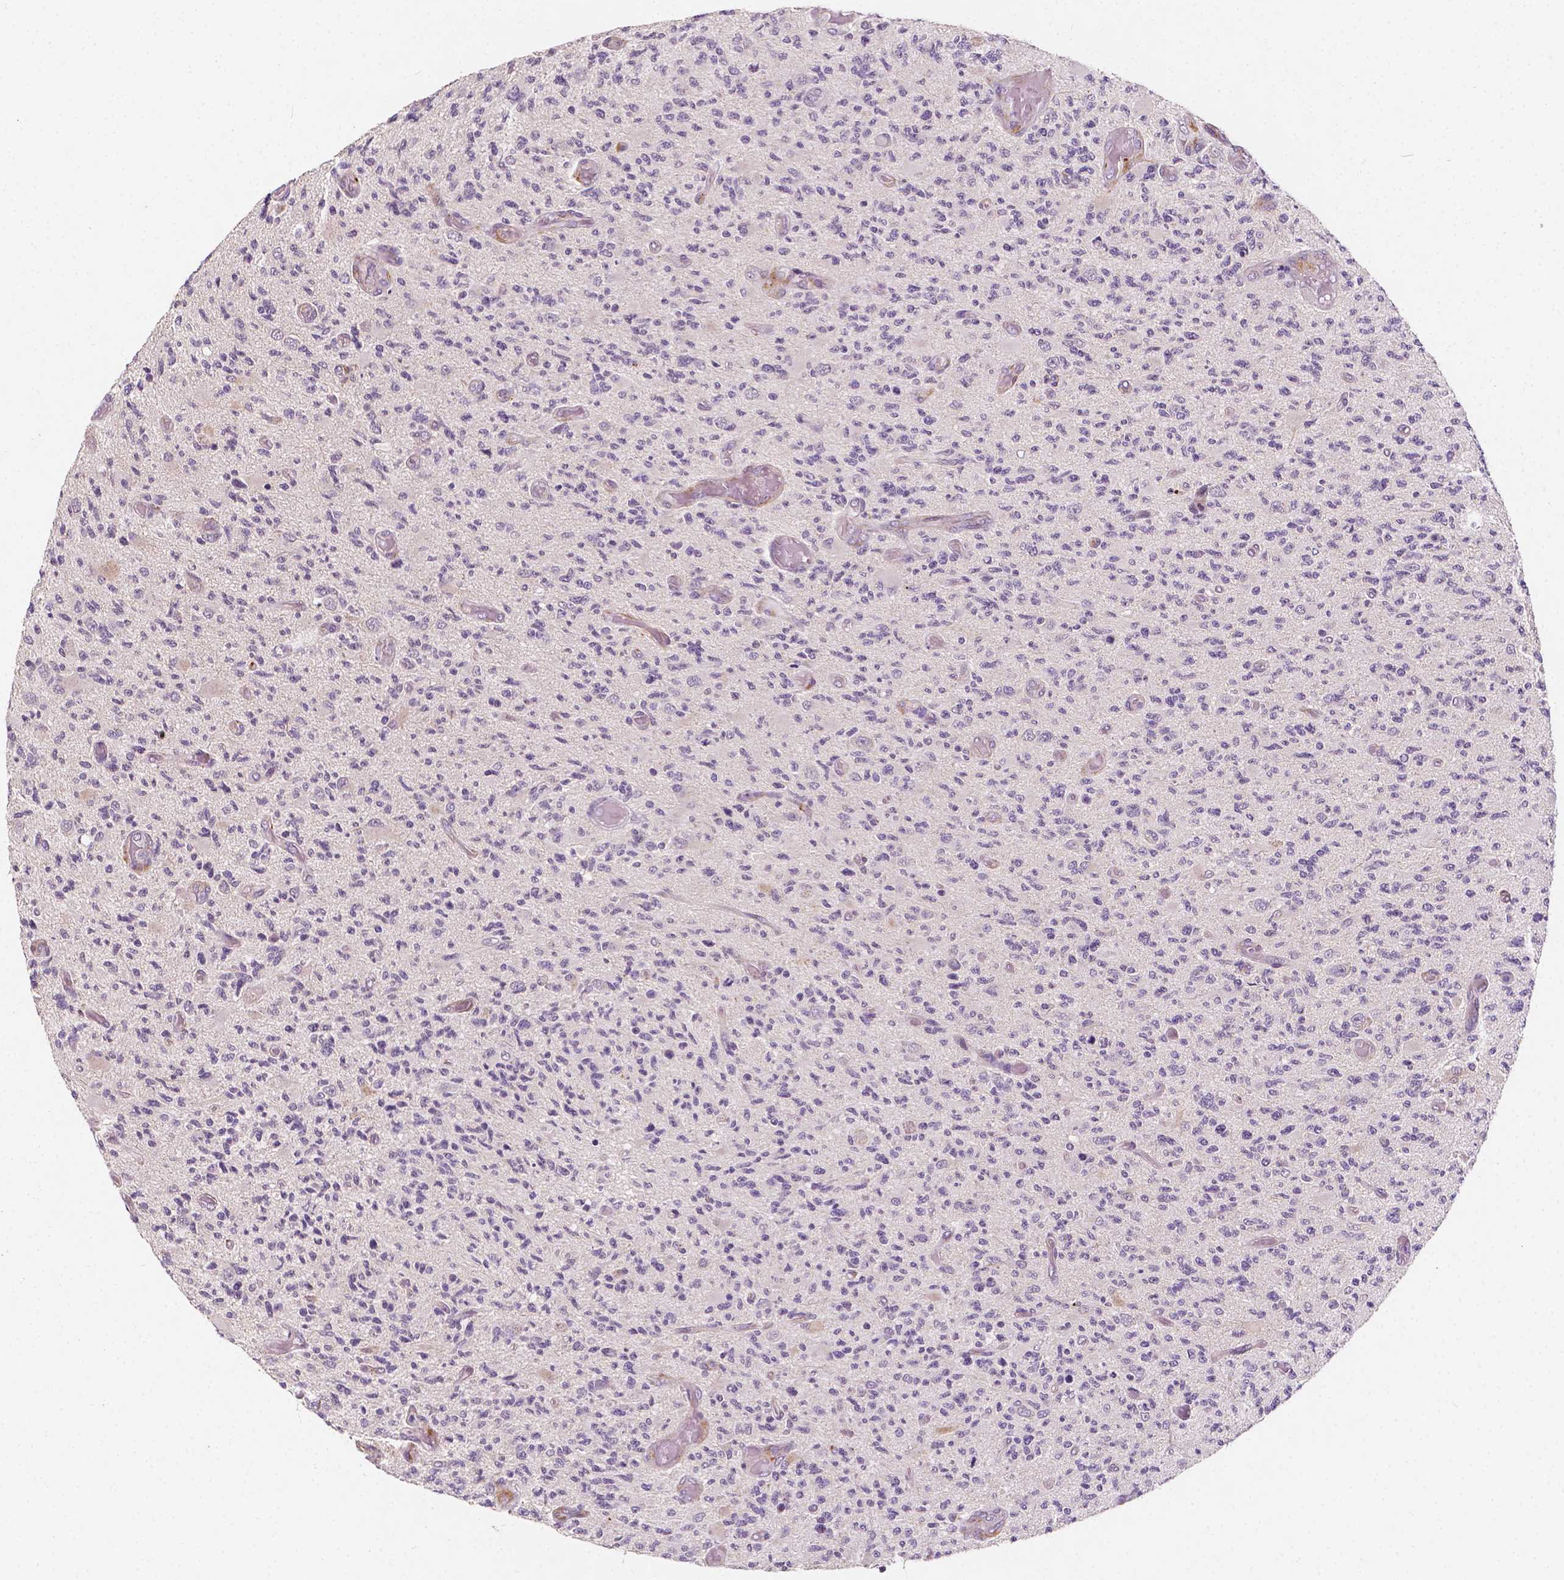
{"staining": {"intensity": "negative", "quantity": "none", "location": "none"}, "tissue": "glioma", "cell_type": "Tumor cells", "image_type": "cancer", "snomed": [{"axis": "morphology", "description": "Glioma, malignant, High grade"}, {"axis": "topography", "description": "Brain"}], "caption": "The histopathology image demonstrates no staining of tumor cells in malignant glioma (high-grade). (DAB (3,3'-diaminobenzidine) immunohistochemistry (IHC) visualized using brightfield microscopy, high magnification).", "gene": "SIRT2", "patient": {"sex": "female", "age": 63}}